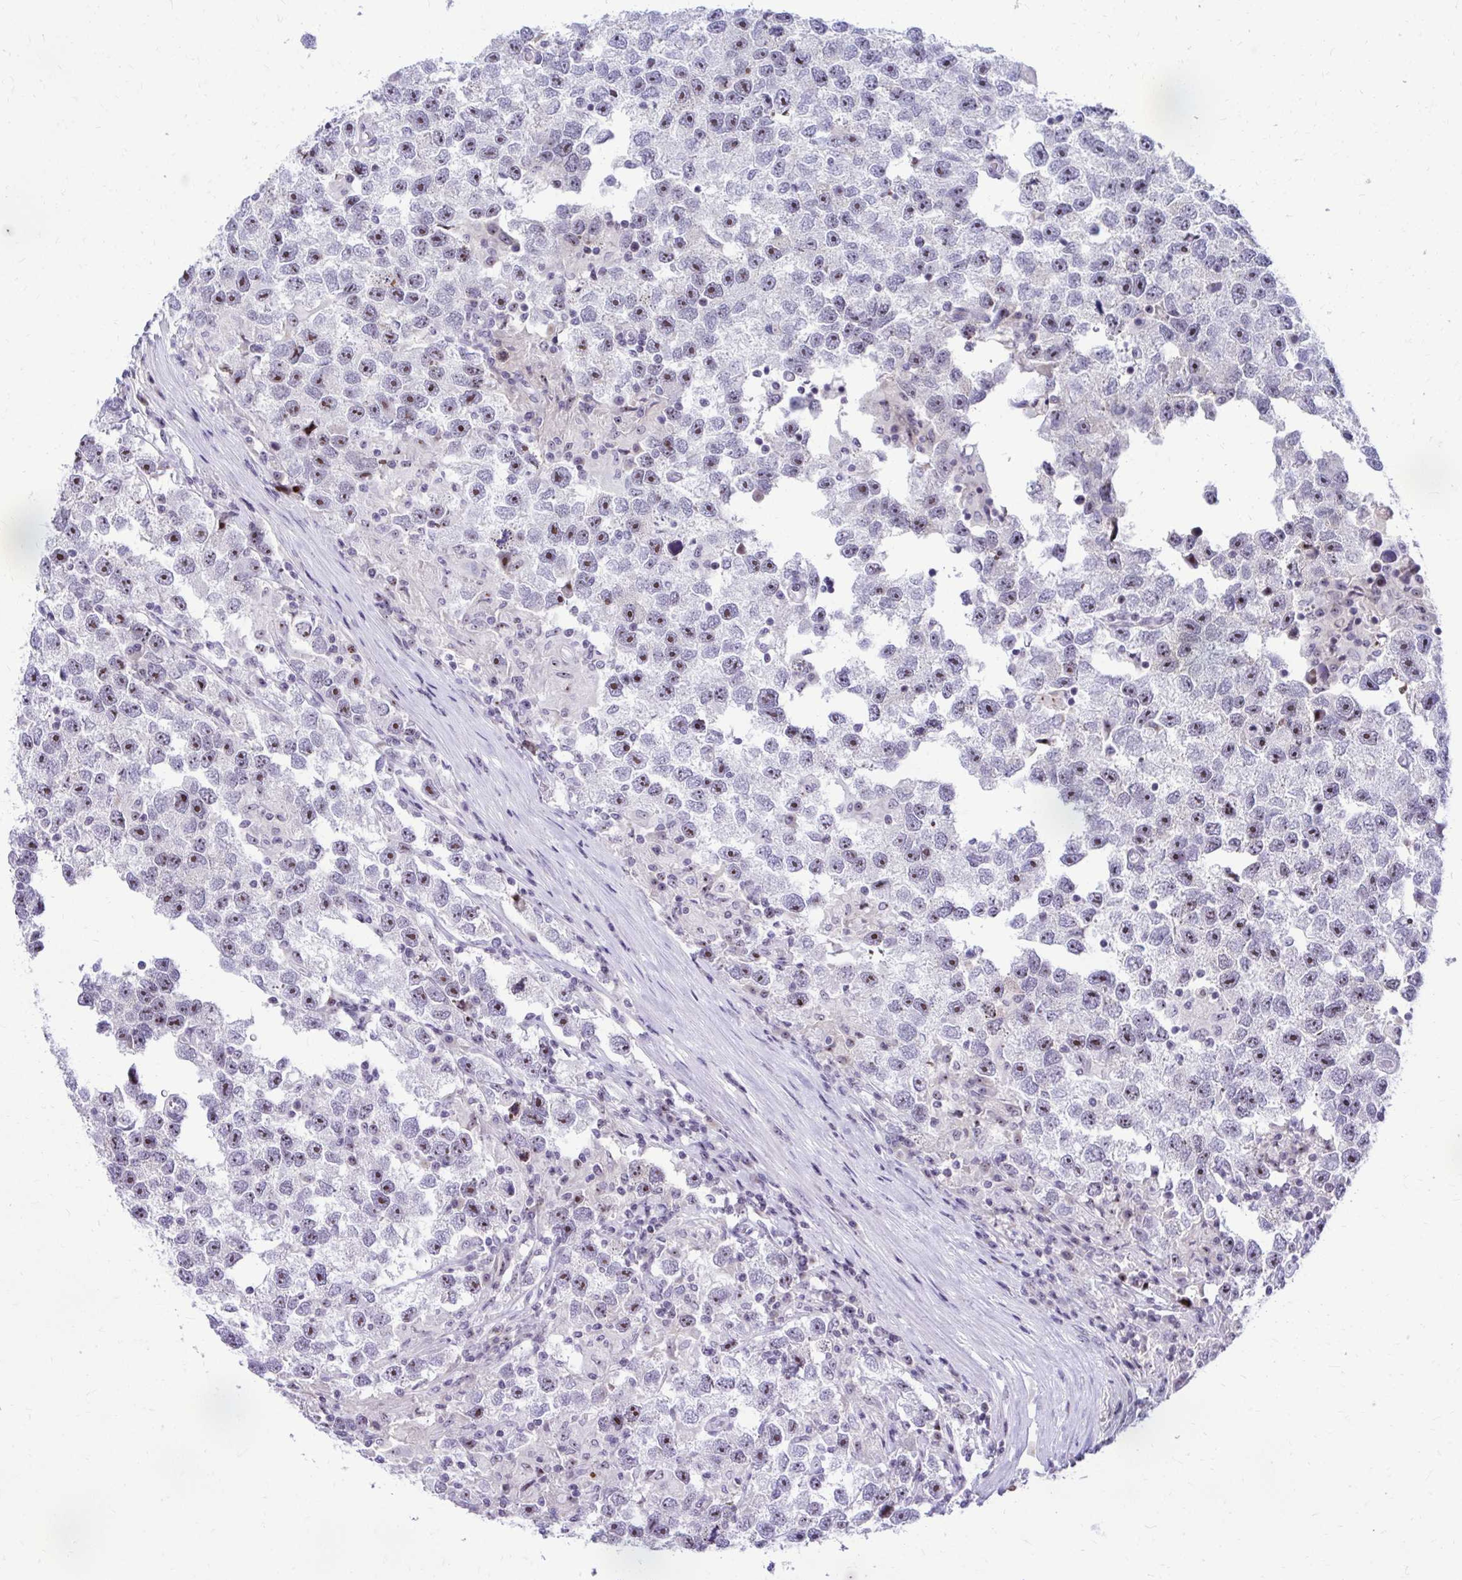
{"staining": {"intensity": "moderate", "quantity": "25%-75%", "location": "nuclear"}, "tissue": "testis cancer", "cell_type": "Tumor cells", "image_type": "cancer", "snomed": [{"axis": "morphology", "description": "Seminoma, NOS"}, {"axis": "topography", "description": "Testis"}], "caption": "Immunohistochemistry photomicrograph of testis cancer stained for a protein (brown), which reveals medium levels of moderate nuclear expression in approximately 25%-75% of tumor cells.", "gene": "NIFK", "patient": {"sex": "male", "age": 26}}